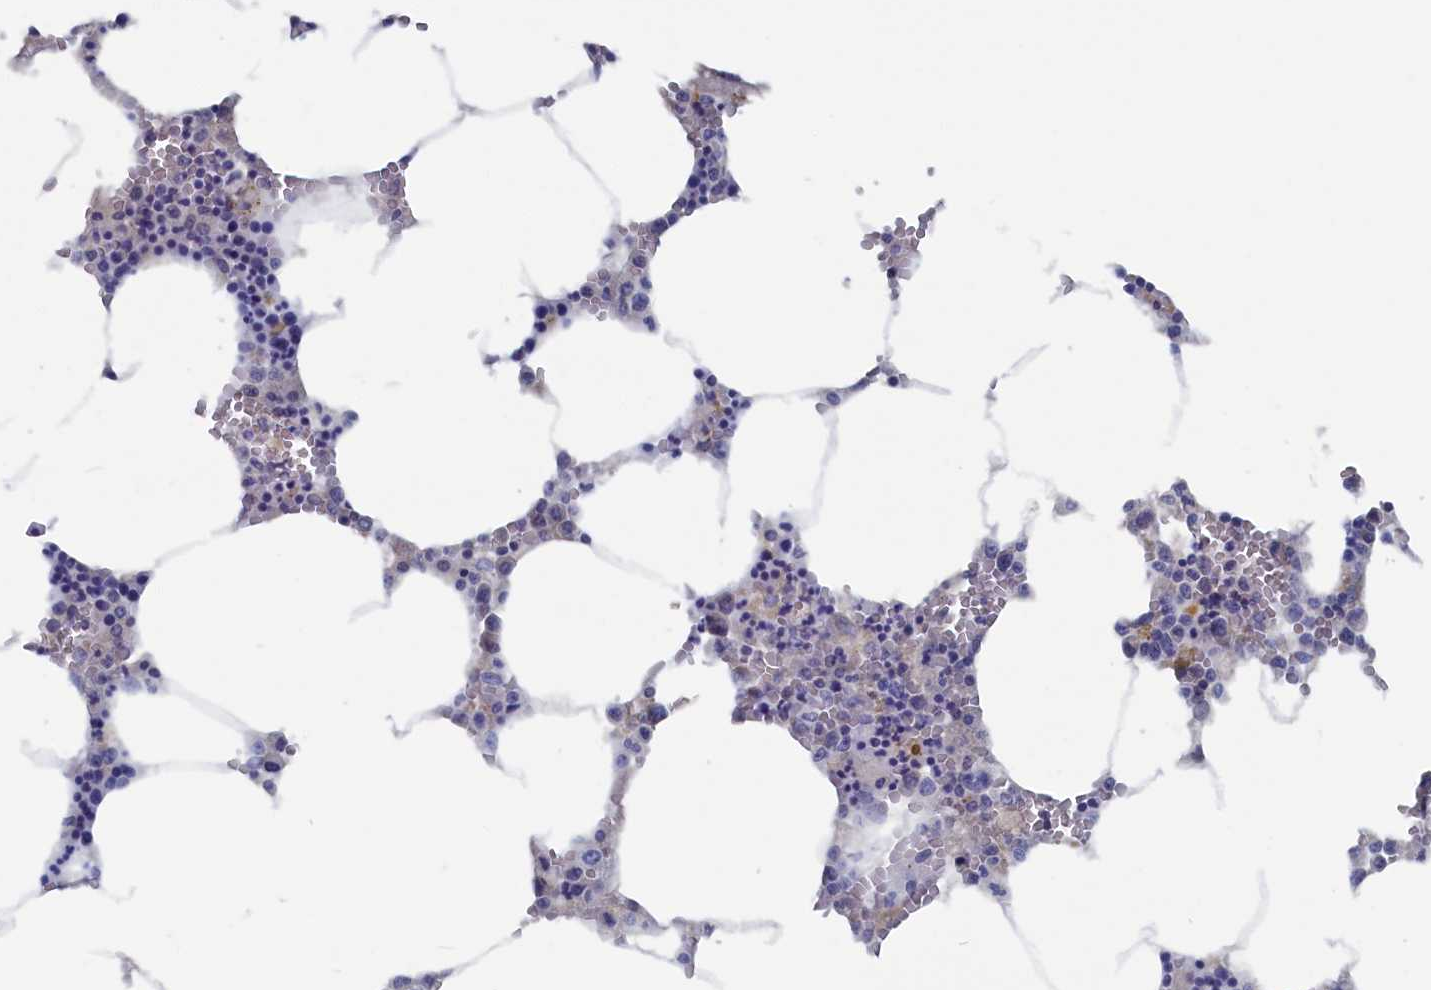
{"staining": {"intensity": "weak", "quantity": "<25%", "location": "cytoplasmic/membranous"}, "tissue": "bone marrow", "cell_type": "Hematopoietic cells", "image_type": "normal", "snomed": [{"axis": "morphology", "description": "Normal tissue, NOS"}, {"axis": "topography", "description": "Bone marrow"}], "caption": "This is a histopathology image of immunohistochemistry (IHC) staining of normal bone marrow, which shows no positivity in hematopoietic cells.", "gene": "CEND1", "patient": {"sex": "male", "age": 70}}